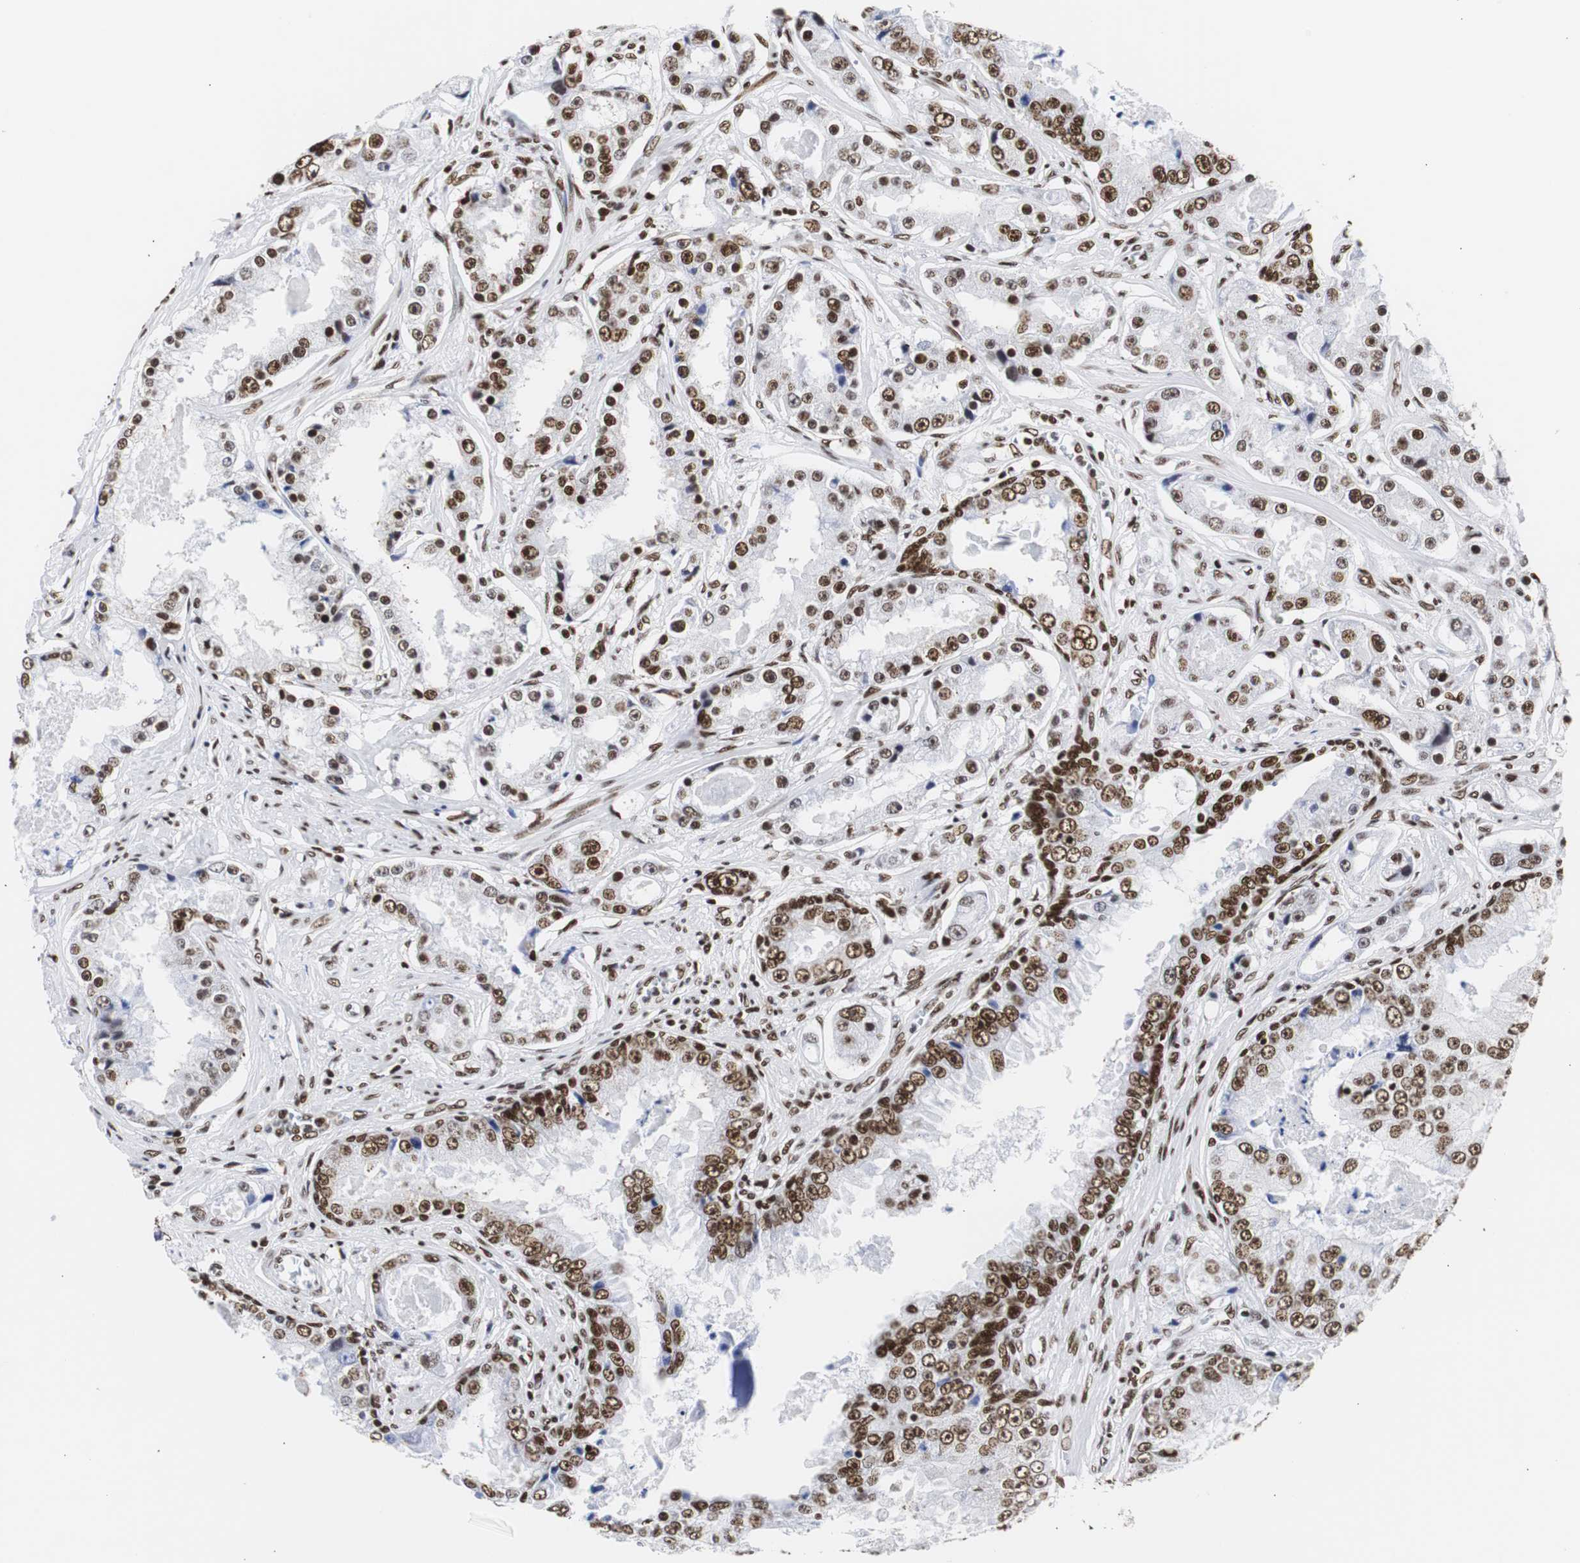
{"staining": {"intensity": "strong", "quantity": ">75%", "location": "nuclear"}, "tissue": "prostate cancer", "cell_type": "Tumor cells", "image_type": "cancer", "snomed": [{"axis": "morphology", "description": "Adenocarcinoma, High grade"}, {"axis": "topography", "description": "Prostate"}], "caption": "Protein expression analysis of human prostate adenocarcinoma (high-grade) reveals strong nuclear staining in approximately >75% of tumor cells.", "gene": "HNRNPH2", "patient": {"sex": "male", "age": 73}}